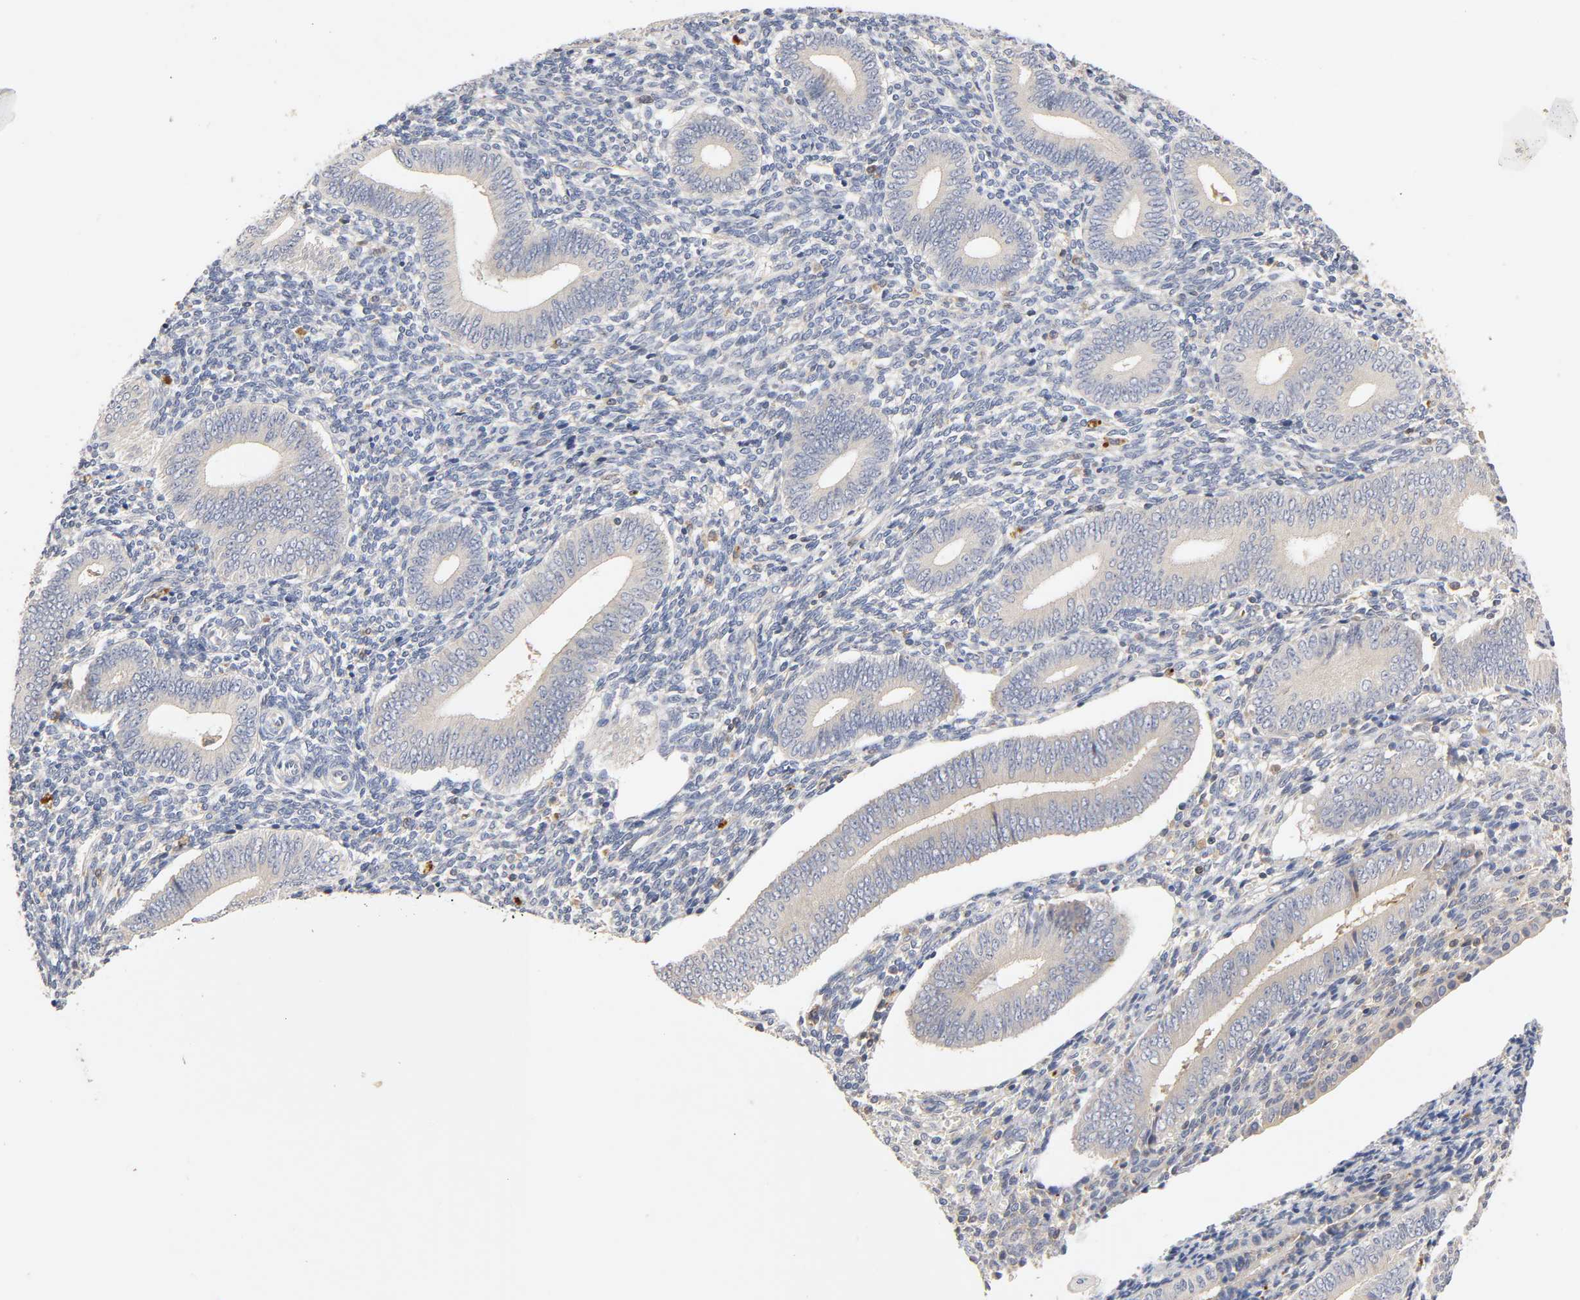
{"staining": {"intensity": "weak", "quantity": "25%-75%", "location": "cytoplasmic/membranous"}, "tissue": "endometrium", "cell_type": "Cells in endometrial stroma", "image_type": "normal", "snomed": [{"axis": "morphology", "description": "Normal tissue, NOS"}, {"axis": "topography", "description": "Uterus"}, {"axis": "topography", "description": "Endometrium"}], "caption": "An image of human endometrium stained for a protein displays weak cytoplasmic/membranous brown staining in cells in endometrial stroma. (DAB IHC with brightfield microscopy, high magnification).", "gene": "RHOA", "patient": {"sex": "female", "age": 33}}